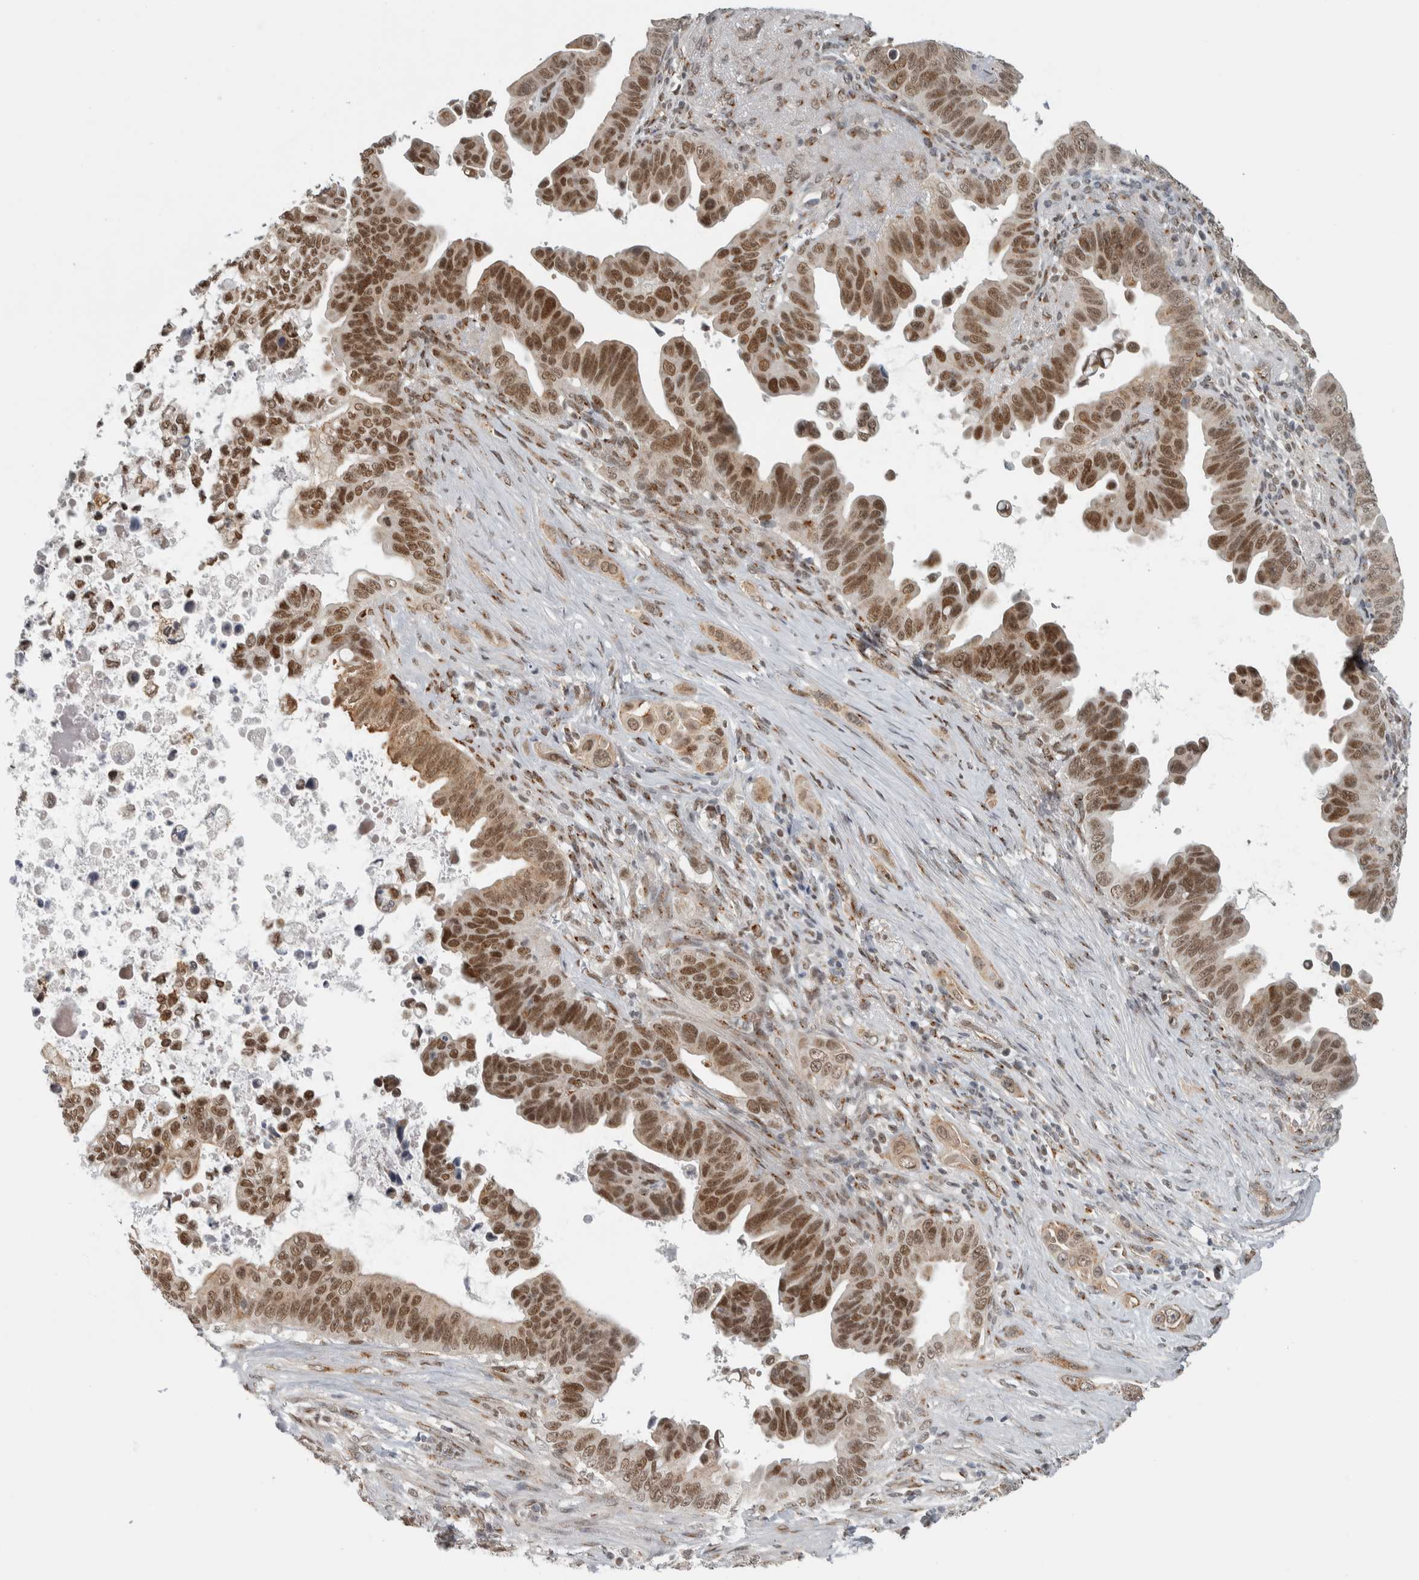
{"staining": {"intensity": "moderate", "quantity": ">75%", "location": "cytoplasmic/membranous,nuclear"}, "tissue": "pancreatic cancer", "cell_type": "Tumor cells", "image_type": "cancer", "snomed": [{"axis": "morphology", "description": "Adenocarcinoma, NOS"}, {"axis": "topography", "description": "Pancreas"}], "caption": "Protein staining of pancreatic adenocarcinoma tissue demonstrates moderate cytoplasmic/membranous and nuclear positivity in about >75% of tumor cells.", "gene": "ZMYND8", "patient": {"sex": "female", "age": 72}}